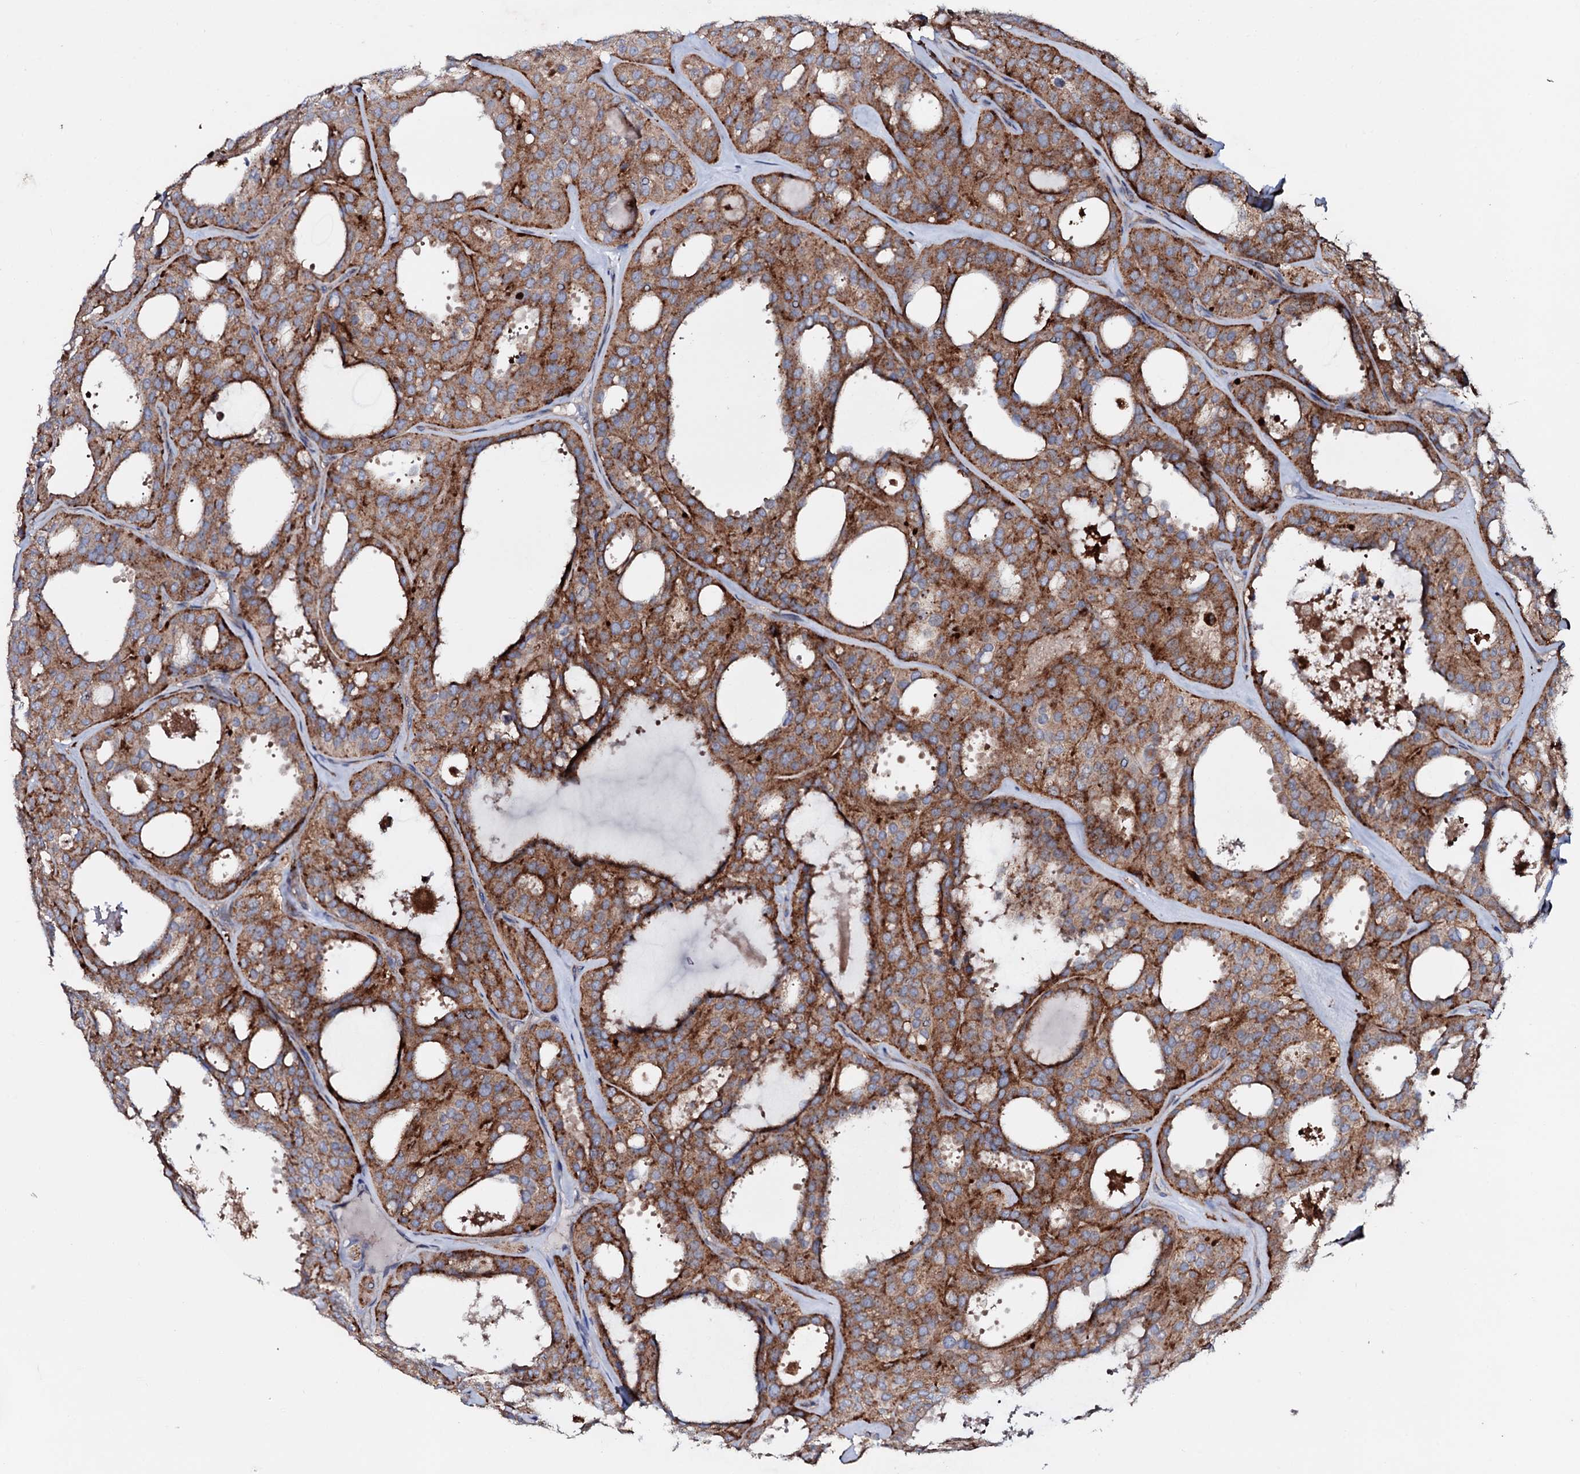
{"staining": {"intensity": "moderate", "quantity": ">75%", "location": "cytoplasmic/membranous"}, "tissue": "thyroid cancer", "cell_type": "Tumor cells", "image_type": "cancer", "snomed": [{"axis": "morphology", "description": "Follicular adenoma carcinoma, NOS"}, {"axis": "topography", "description": "Thyroid gland"}], "caption": "Human thyroid follicular adenoma carcinoma stained for a protein (brown) reveals moderate cytoplasmic/membranous positive staining in approximately >75% of tumor cells.", "gene": "P2RX4", "patient": {"sex": "male", "age": 75}}